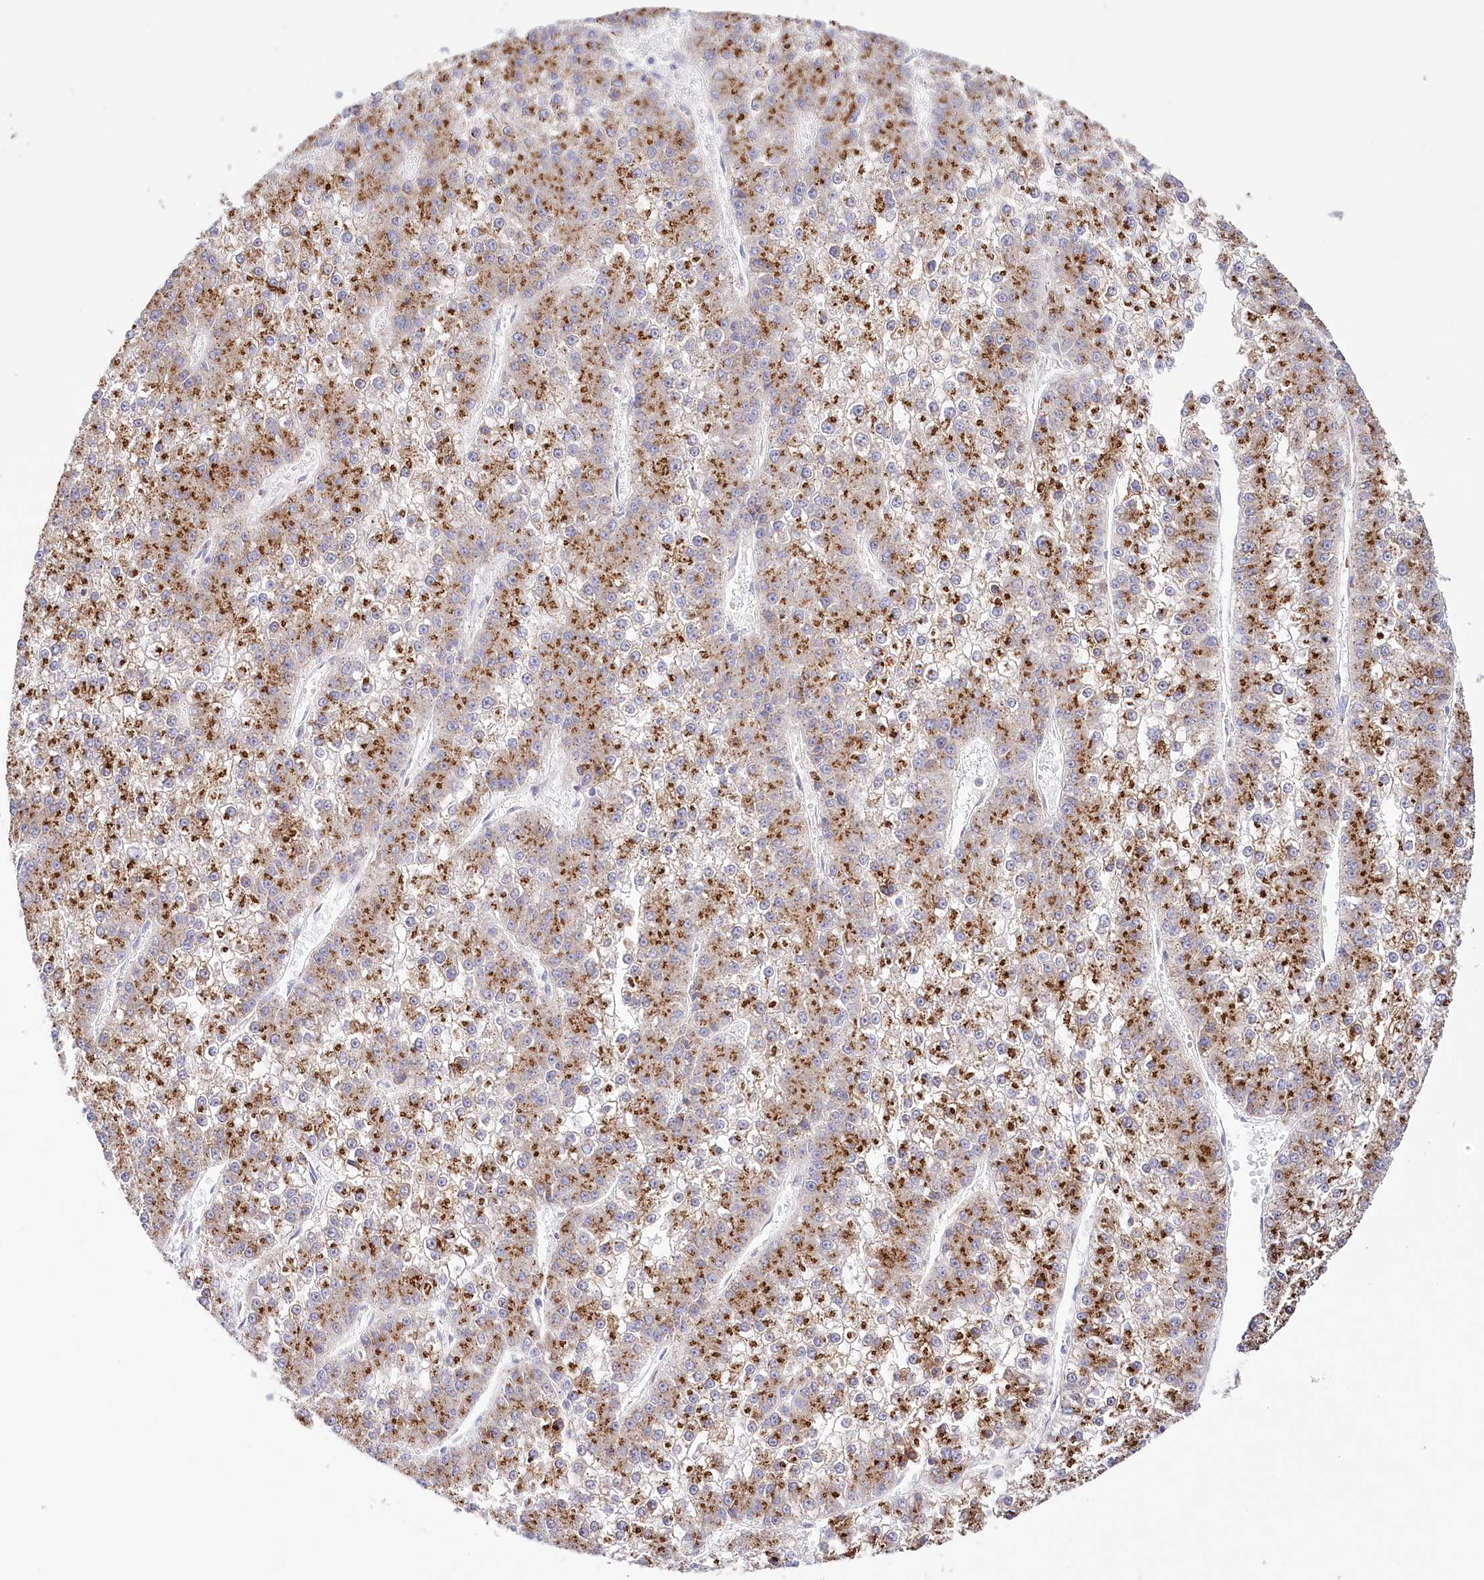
{"staining": {"intensity": "strong", "quantity": ">75%", "location": "cytoplasmic/membranous"}, "tissue": "liver cancer", "cell_type": "Tumor cells", "image_type": "cancer", "snomed": [{"axis": "morphology", "description": "Carcinoma, Hepatocellular, NOS"}, {"axis": "topography", "description": "Liver"}], "caption": "Immunohistochemistry (IHC) of liver hepatocellular carcinoma reveals high levels of strong cytoplasmic/membranous staining in about >75% of tumor cells.", "gene": "ABRAXAS2", "patient": {"sex": "female", "age": 73}}